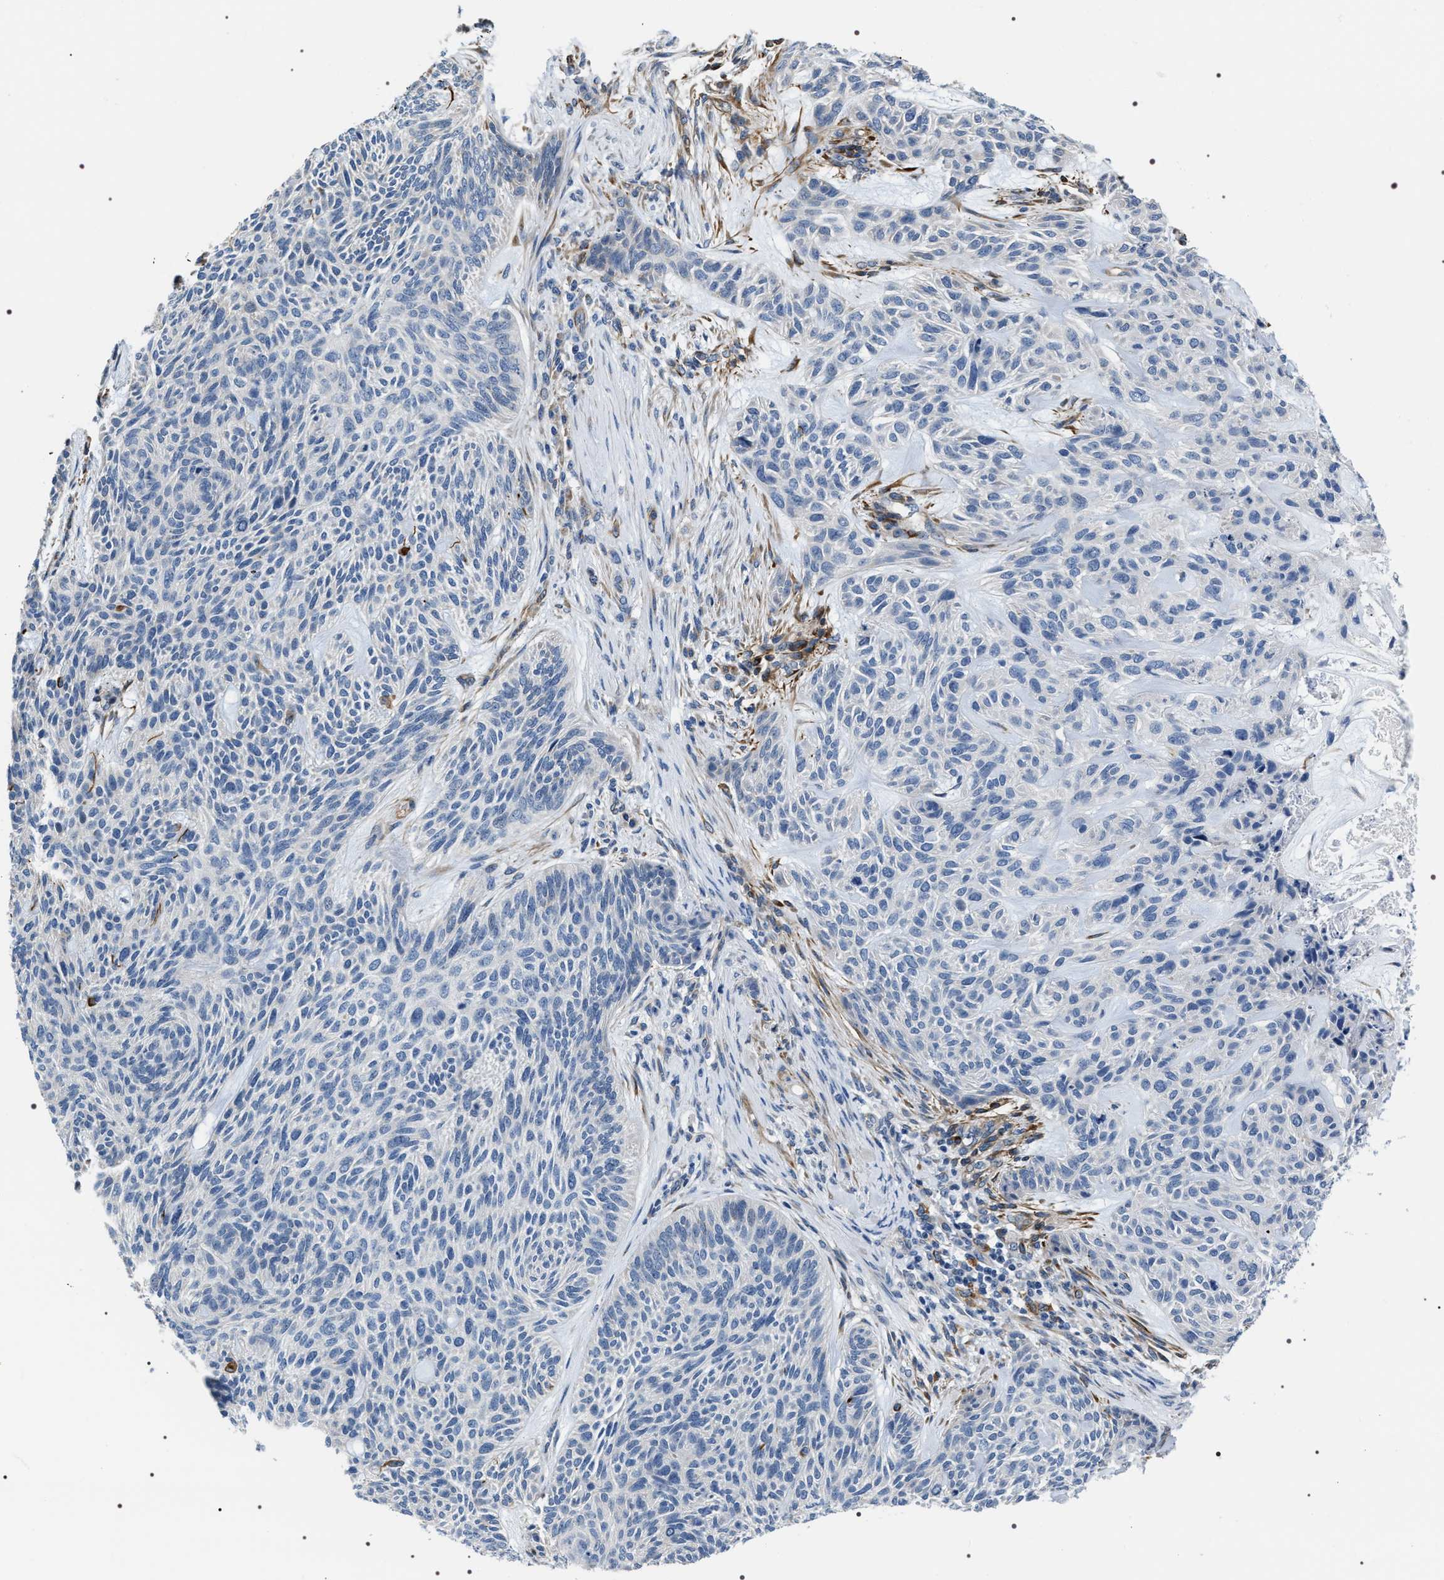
{"staining": {"intensity": "negative", "quantity": "none", "location": "none"}, "tissue": "skin cancer", "cell_type": "Tumor cells", "image_type": "cancer", "snomed": [{"axis": "morphology", "description": "Basal cell carcinoma"}, {"axis": "topography", "description": "Skin"}], "caption": "Skin cancer was stained to show a protein in brown. There is no significant positivity in tumor cells. (Stains: DAB immunohistochemistry (IHC) with hematoxylin counter stain, Microscopy: brightfield microscopy at high magnification).", "gene": "PKD1L1", "patient": {"sex": "male", "age": 55}}